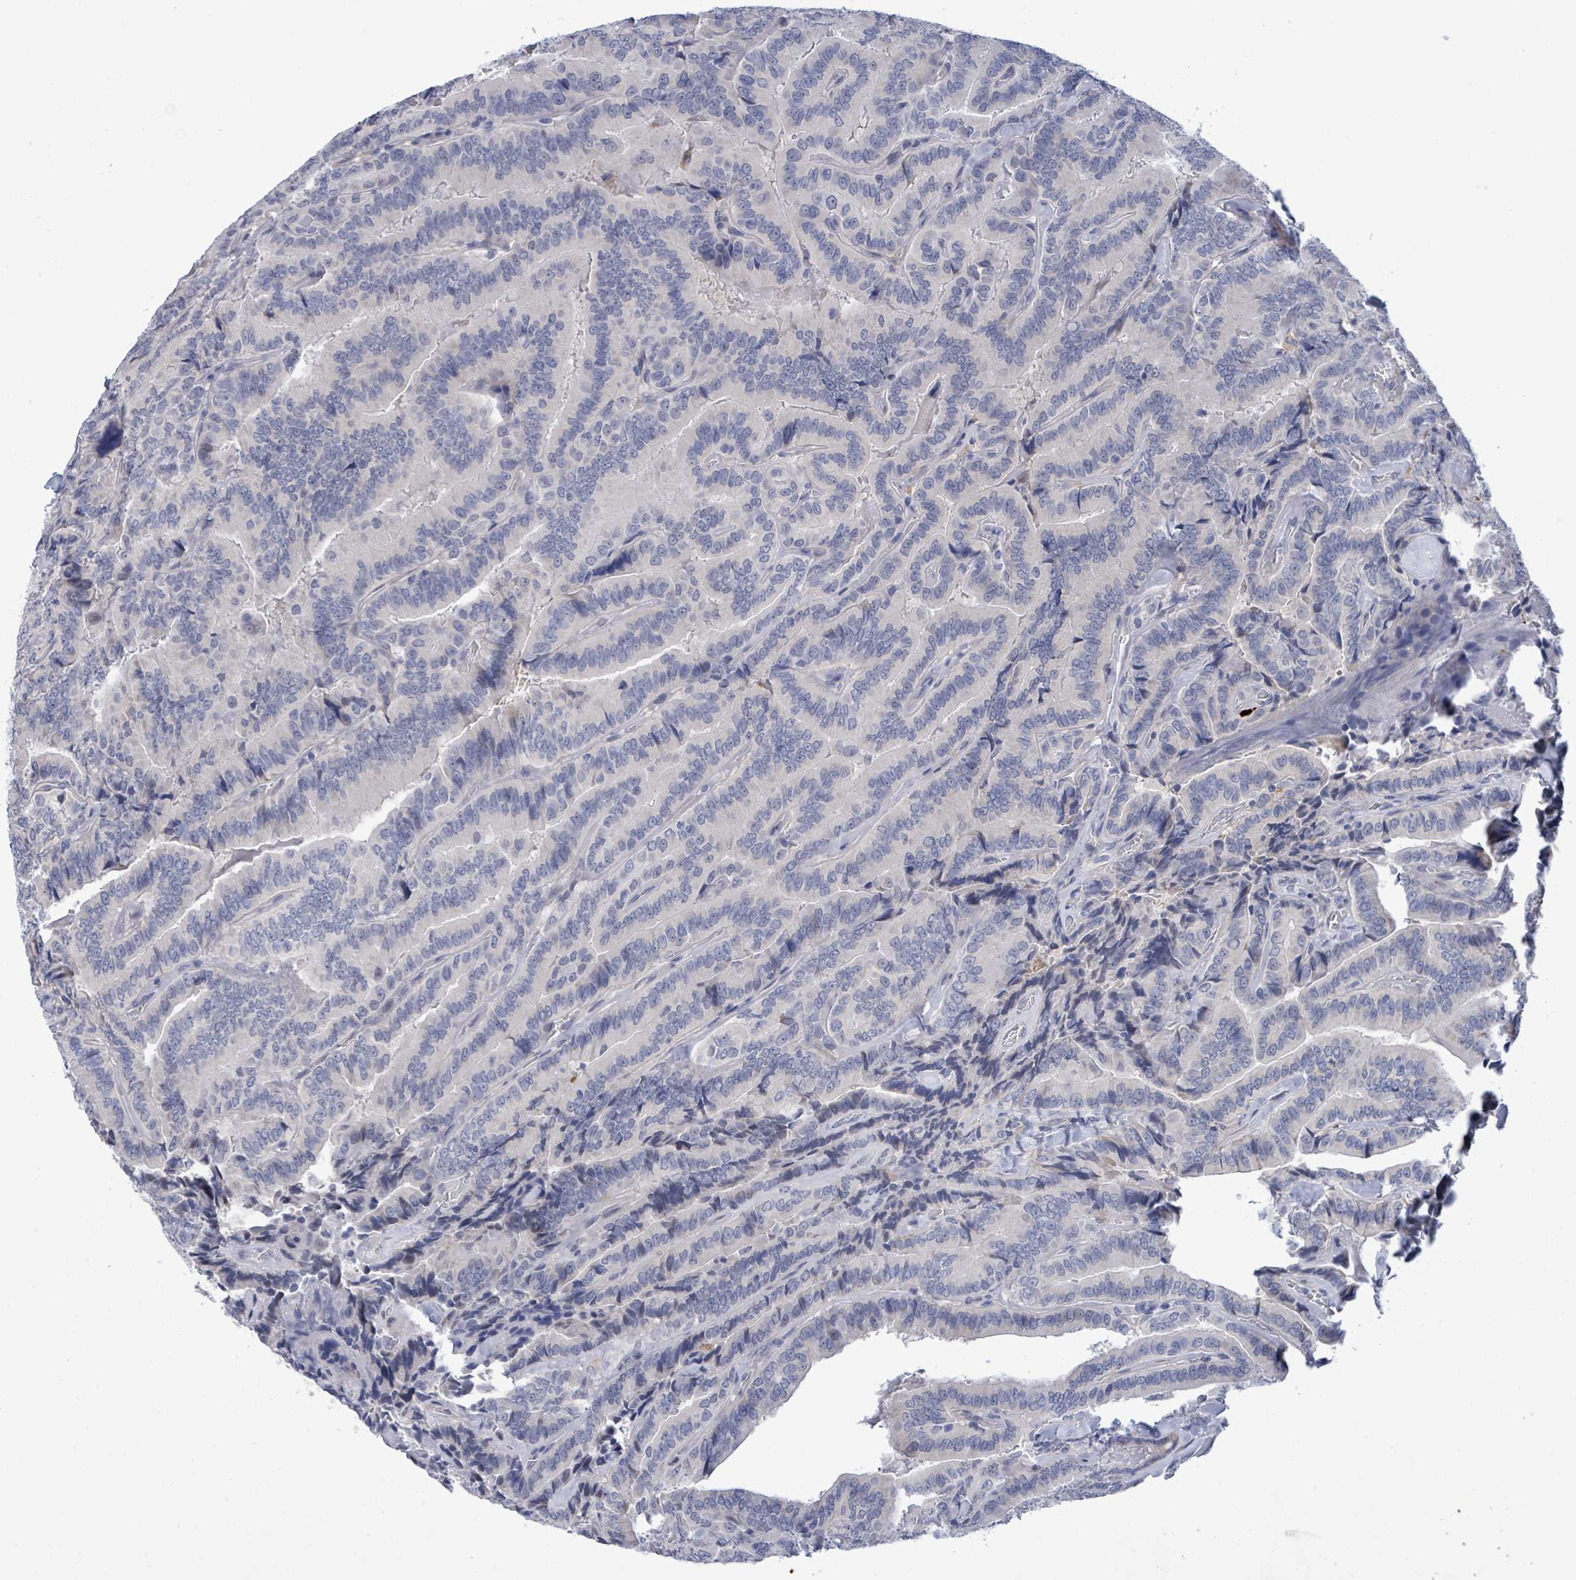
{"staining": {"intensity": "negative", "quantity": "none", "location": "none"}, "tissue": "thyroid cancer", "cell_type": "Tumor cells", "image_type": "cancer", "snomed": [{"axis": "morphology", "description": "Papillary adenocarcinoma, NOS"}, {"axis": "topography", "description": "Thyroid gland"}], "caption": "This is an immunohistochemistry (IHC) micrograph of human papillary adenocarcinoma (thyroid). There is no positivity in tumor cells.", "gene": "CT45A5", "patient": {"sex": "male", "age": 61}}